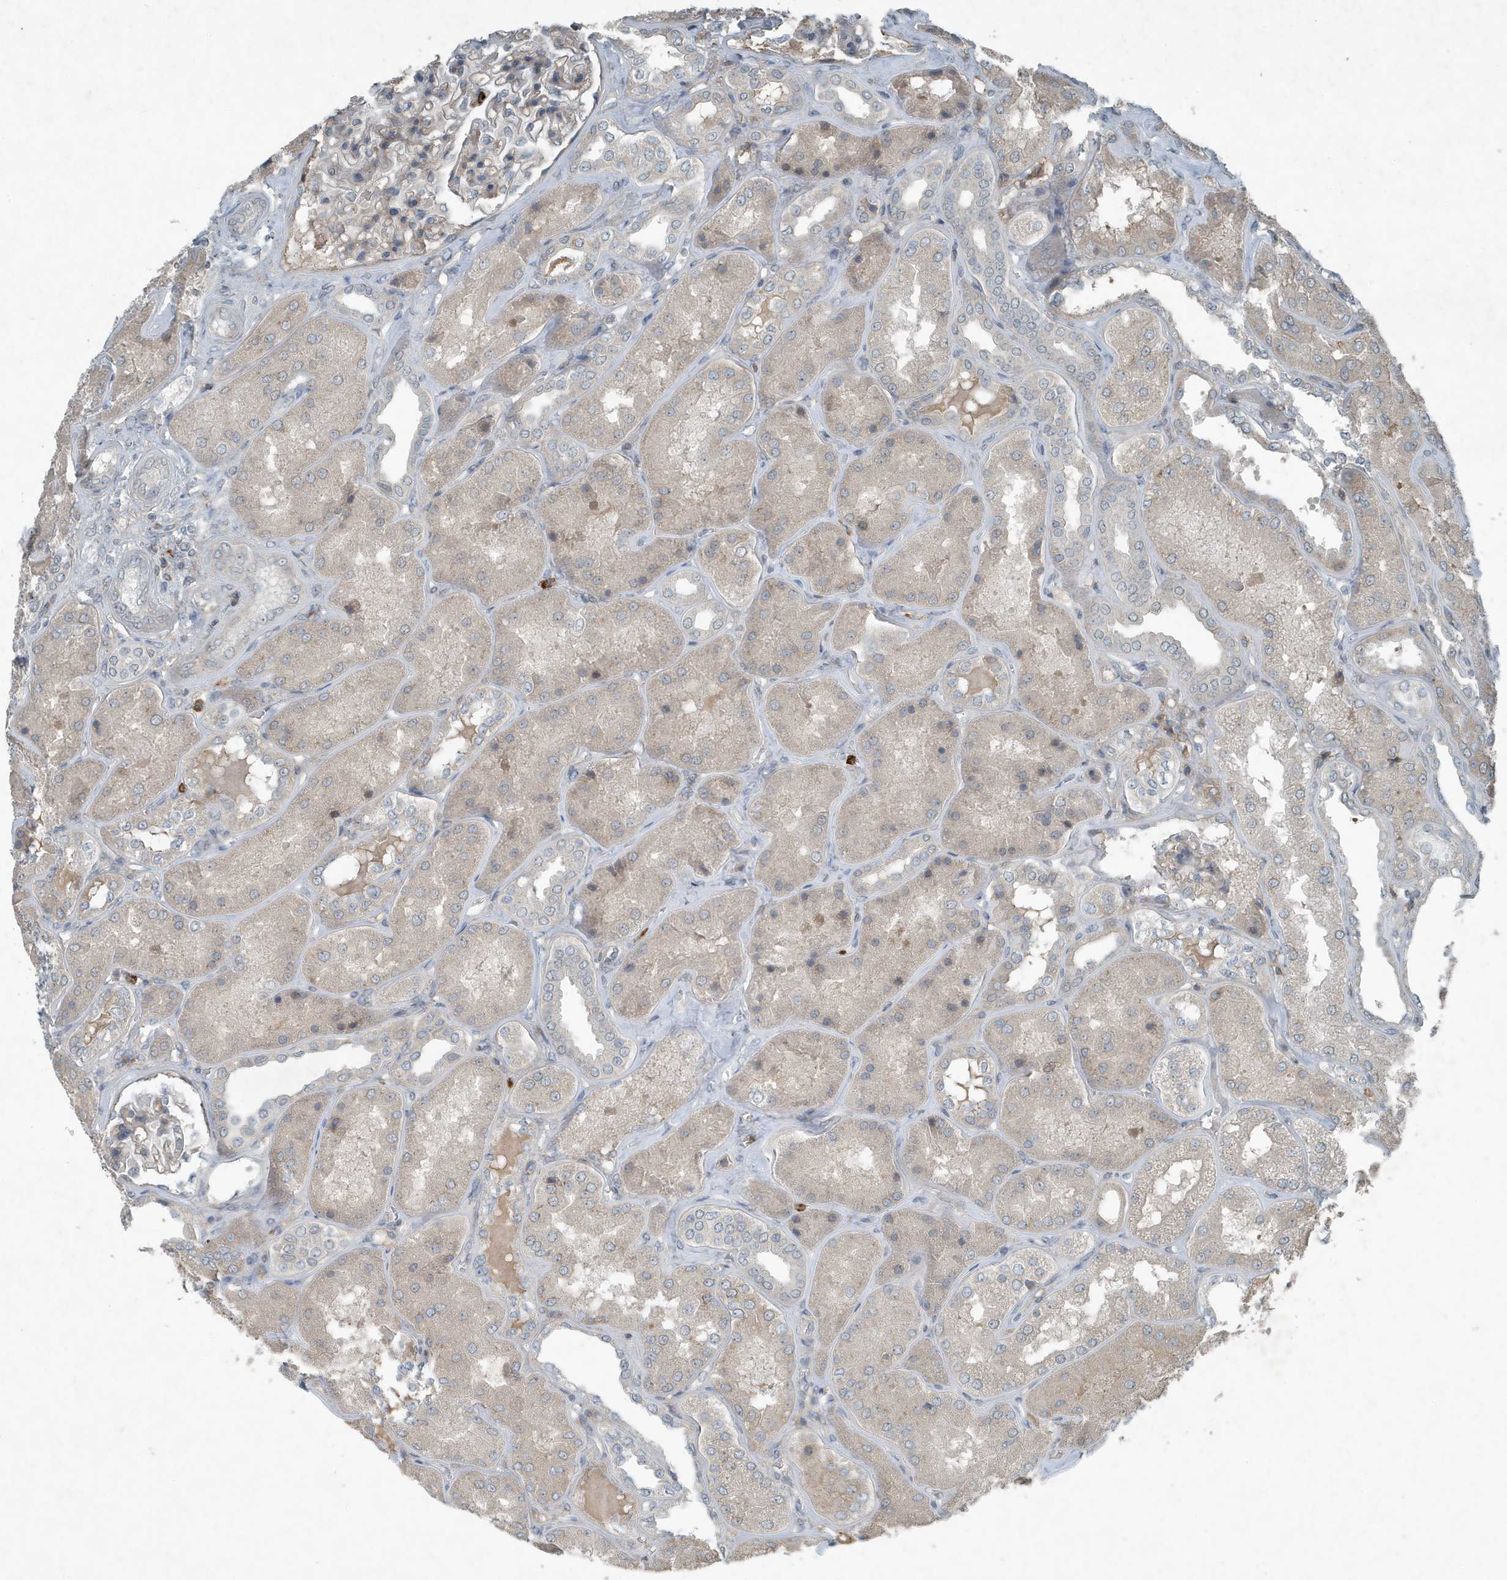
{"staining": {"intensity": "moderate", "quantity": "<25%", "location": "cytoplasmic/membranous"}, "tissue": "kidney", "cell_type": "Cells in glomeruli", "image_type": "normal", "snomed": [{"axis": "morphology", "description": "Normal tissue, NOS"}, {"axis": "topography", "description": "Kidney"}], "caption": "DAB immunohistochemical staining of unremarkable kidney reveals moderate cytoplasmic/membranous protein positivity in about <25% of cells in glomeruli. Using DAB (3,3'-diaminobenzidine) (brown) and hematoxylin (blue) stains, captured at high magnification using brightfield microscopy.", "gene": "DAPP1", "patient": {"sex": "female", "age": 56}}